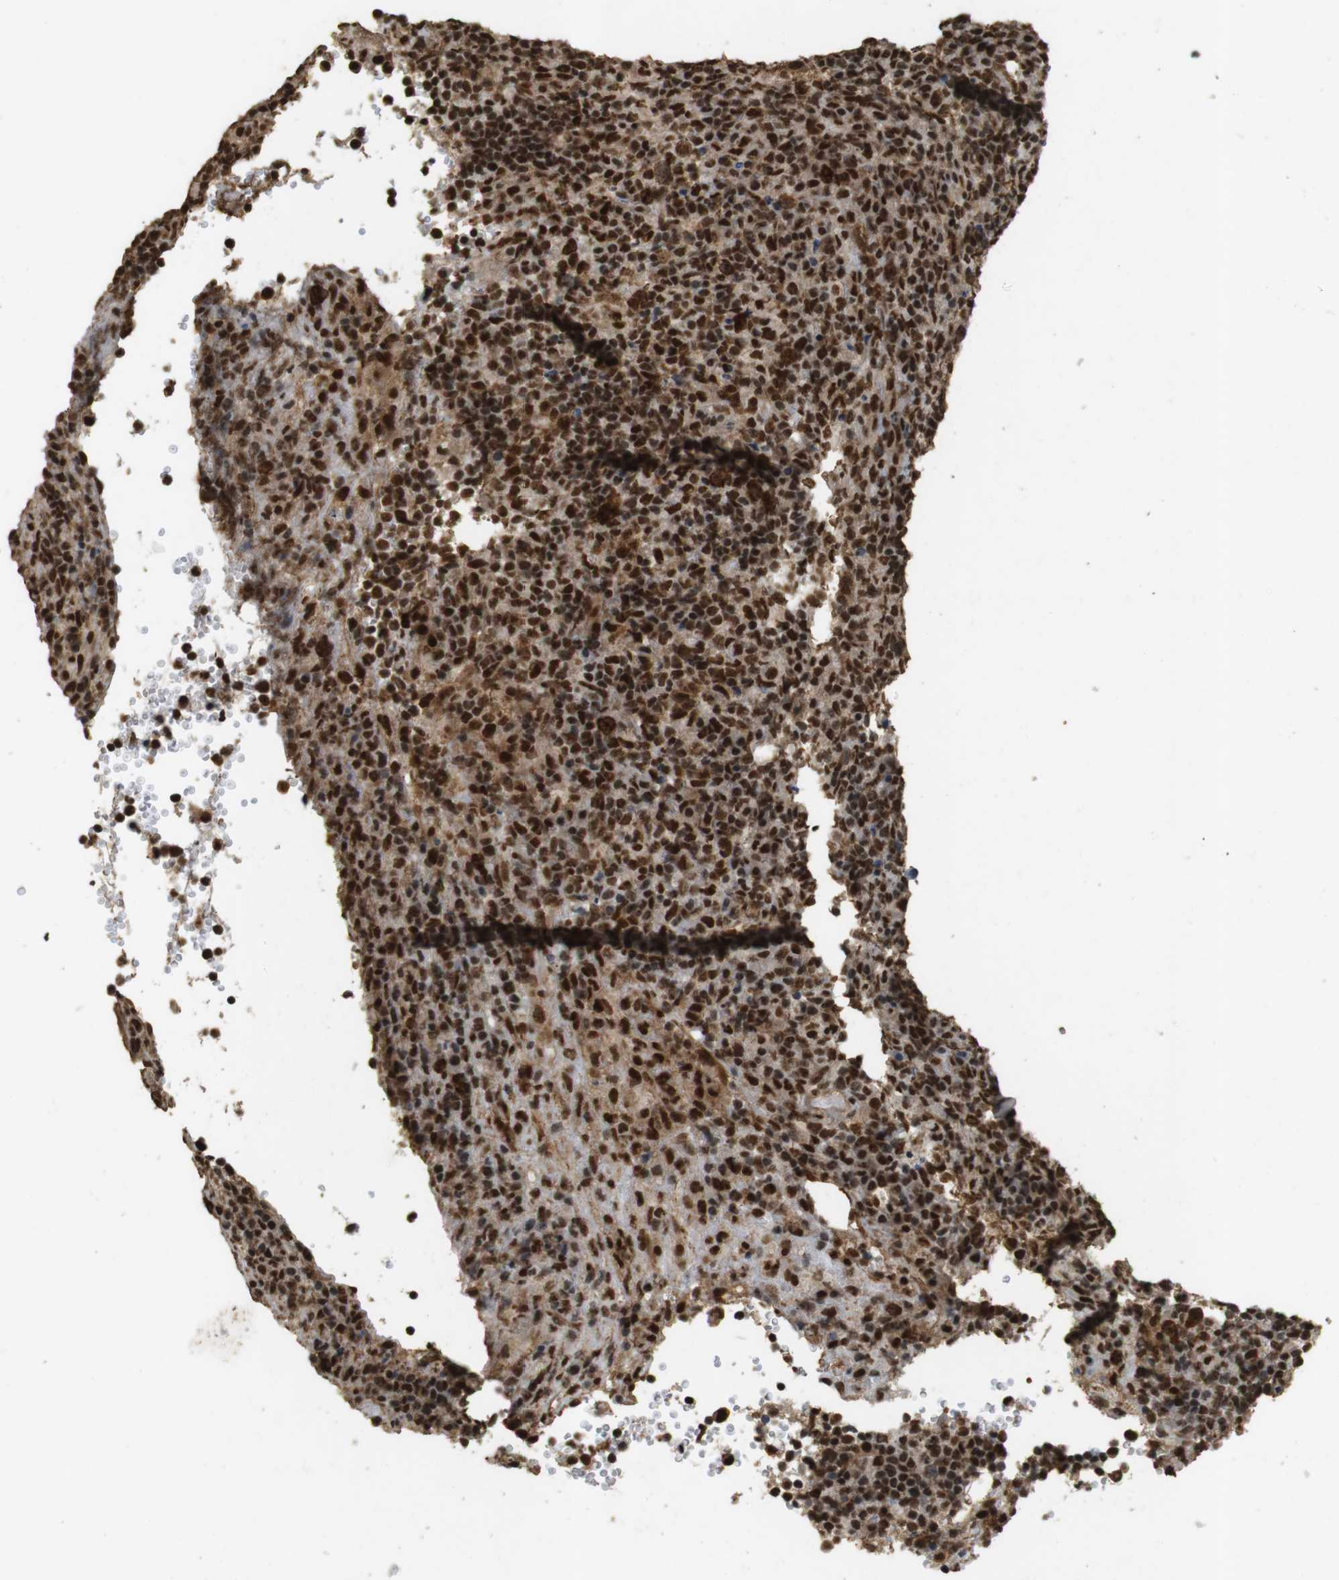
{"staining": {"intensity": "strong", "quantity": ">75%", "location": "cytoplasmic/membranous,nuclear"}, "tissue": "lymphoma", "cell_type": "Tumor cells", "image_type": "cancer", "snomed": [{"axis": "morphology", "description": "Malignant lymphoma, non-Hodgkin's type, High grade"}, {"axis": "topography", "description": "Lymph node"}], "caption": "Immunohistochemical staining of high-grade malignant lymphoma, non-Hodgkin's type reveals high levels of strong cytoplasmic/membranous and nuclear expression in about >75% of tumor cells. (Stains: DAB (3,3'-diaminobenzidine) in brown, nuclei in blue, Microscopy: brightfield microscopy at high magnification).", "gene": "GATA4", "patient": {"sex": "female", "age": 76}}